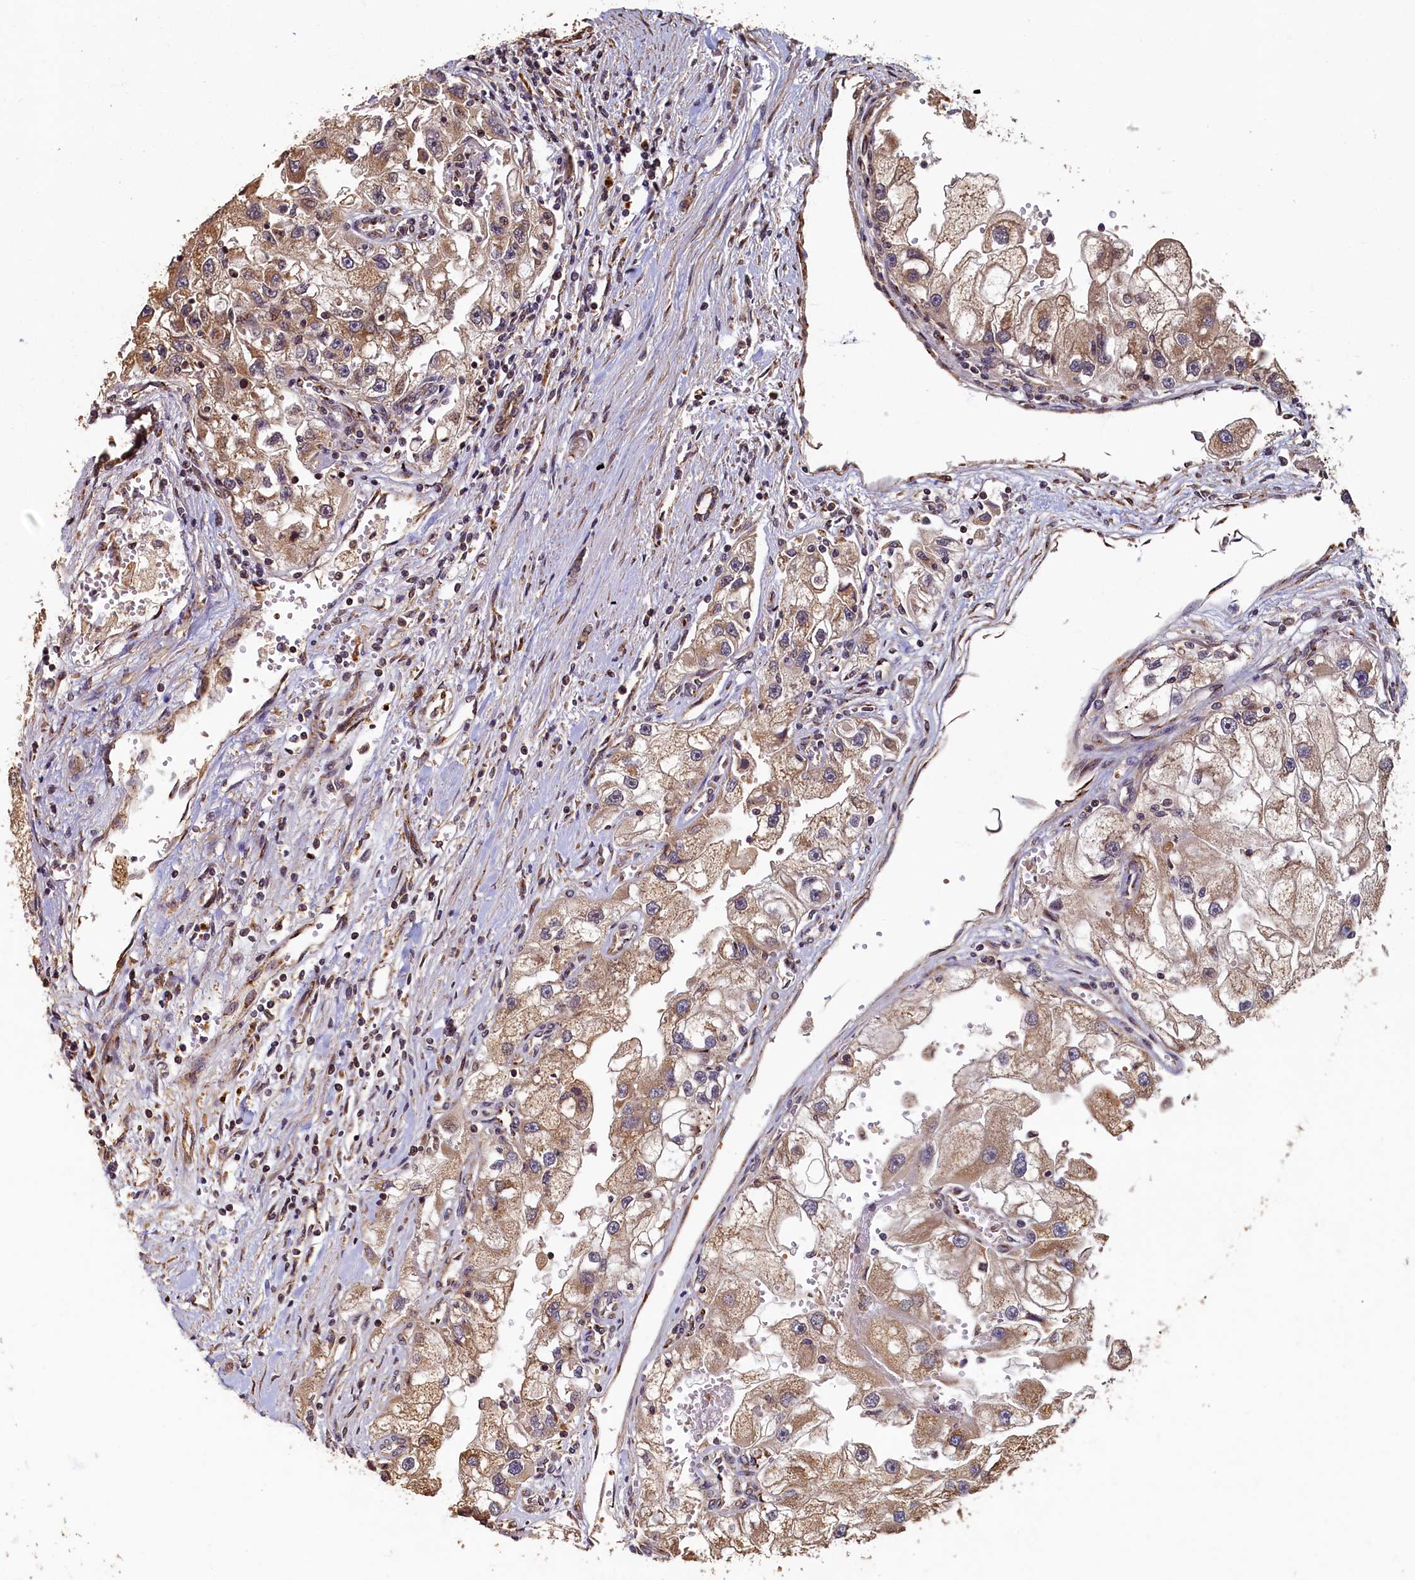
{"staining": {"intensity": "moderate", "quantity": ">75%", "location": "cytoplasmic/membranous"}, "tissue": "renal cancer", "cell_type": "Tumor cells", "image_type": "cancer", "snomed": [{"axis": "morphology", "description": "Adenocarcinoma, NOS"}, {"axis": "topography", "description": "Kidney"}], "caption": "Renal cancer (adenocarcinoma) stained with DAB (3,3'-diaminobenzidine) immunohistochemistry displays medium levels of moderate cytoplasmic/membranous expression in approximately >75% of tumor cells. (Stains: DAB (3,3'-diaminobenzidine) in brown, nuclei in blue, Microscopy: brightfield microscopy at high magnification).", "gene": "TMEM181", "patient": {"sex": "male", "age": 63}}